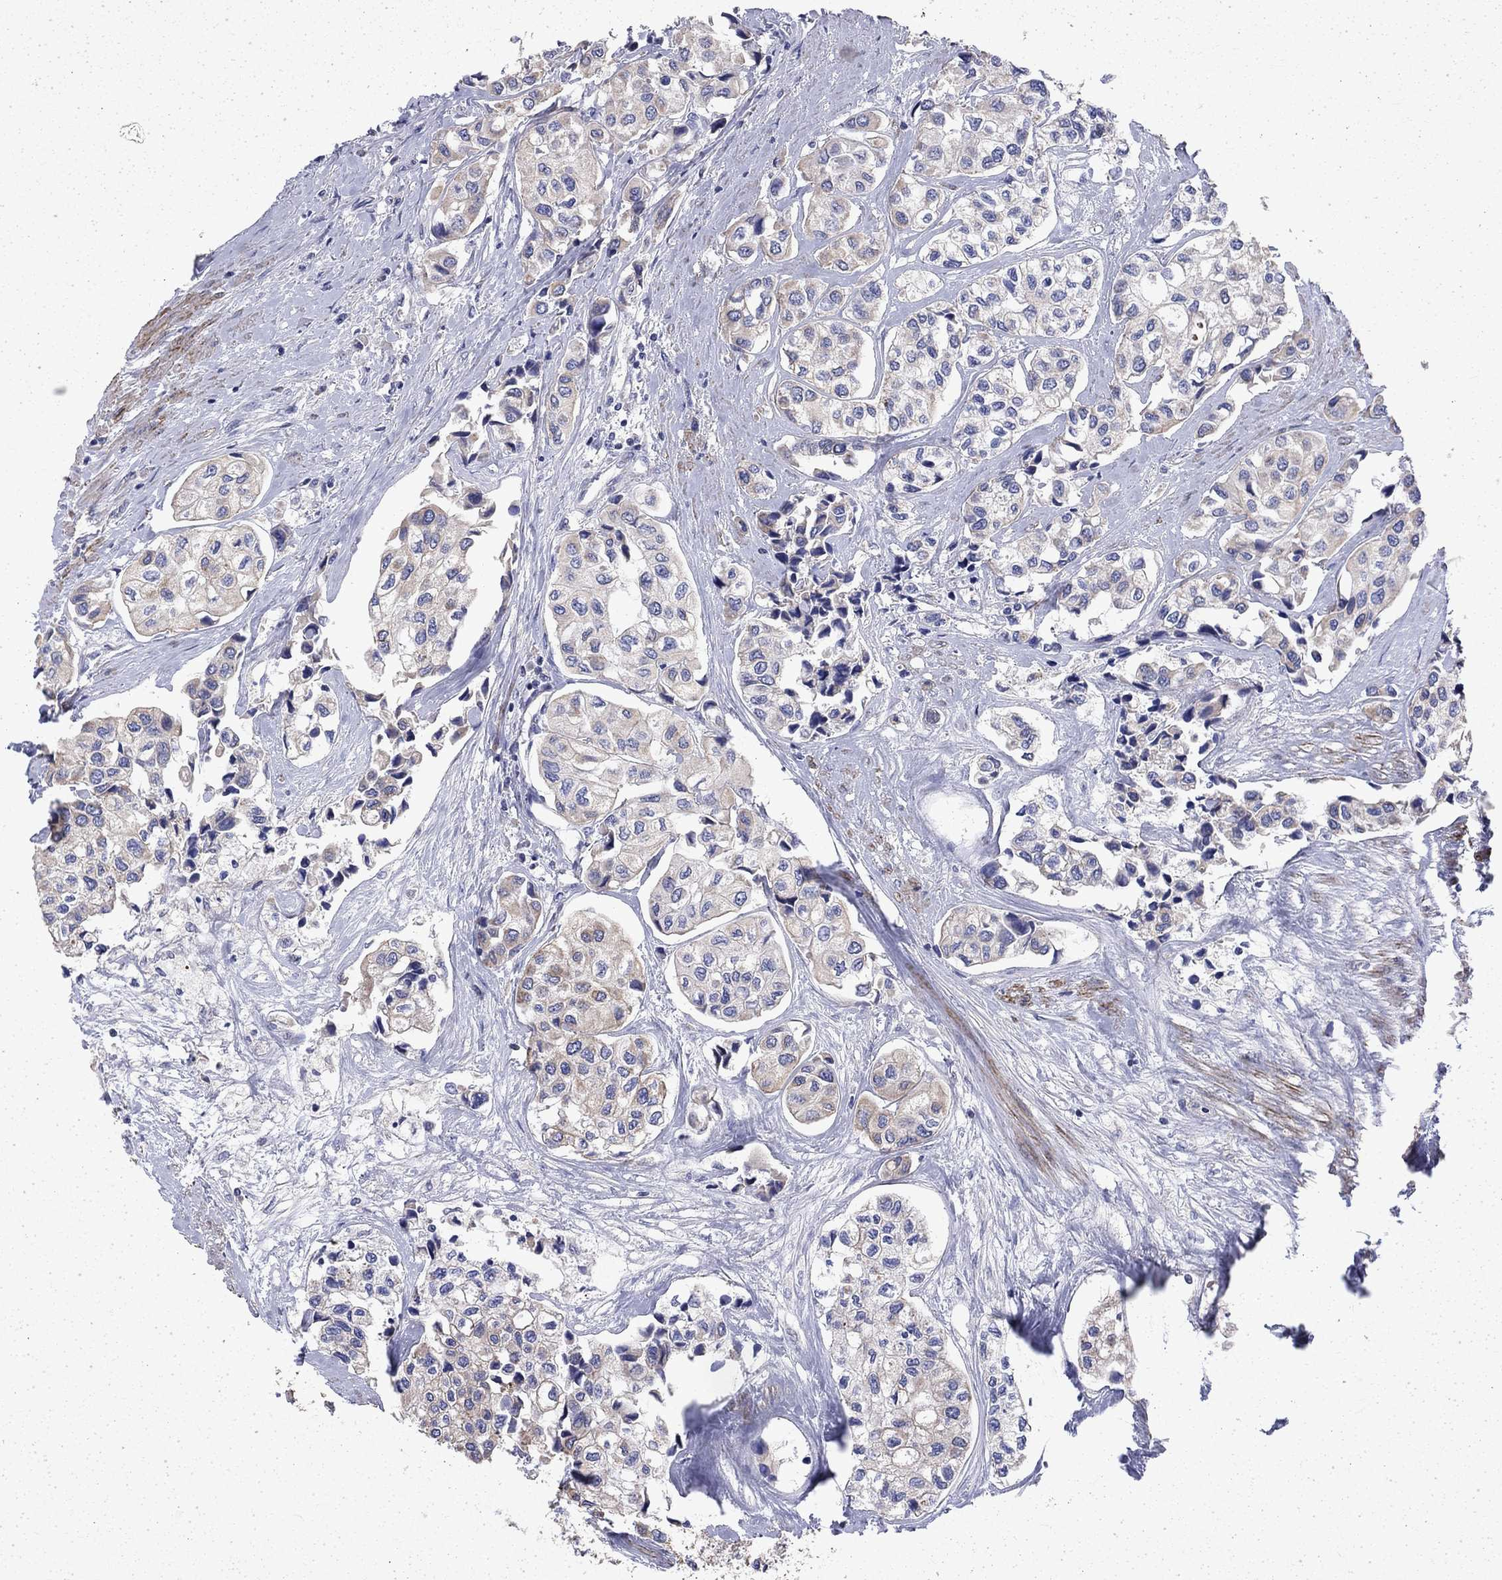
{"staining": {"intensity": "weak", "quantity": "25%-75%", "location": "cytoplasmic/membranous"}, "tissue": "urothelial cancer", "cell_type": "Tumor cells", "image_type": "cancer", "snomed": [{"axis": "morphology", "description": "Urothelial carcinoma, High grade"}, {"axis": "topography", "description": "Urinary bladder"}], "caption": "Urothelial cancer stained for a protein demonstrates weak cytoplasmic/membranous positivity in tumor cells. Using DAB (brown) and hematoxylin (blue) stains, captured at high magnification using brightfield microscopy.", "gene": "DTNA", "patient": {"sex": "male", "age": 73}}